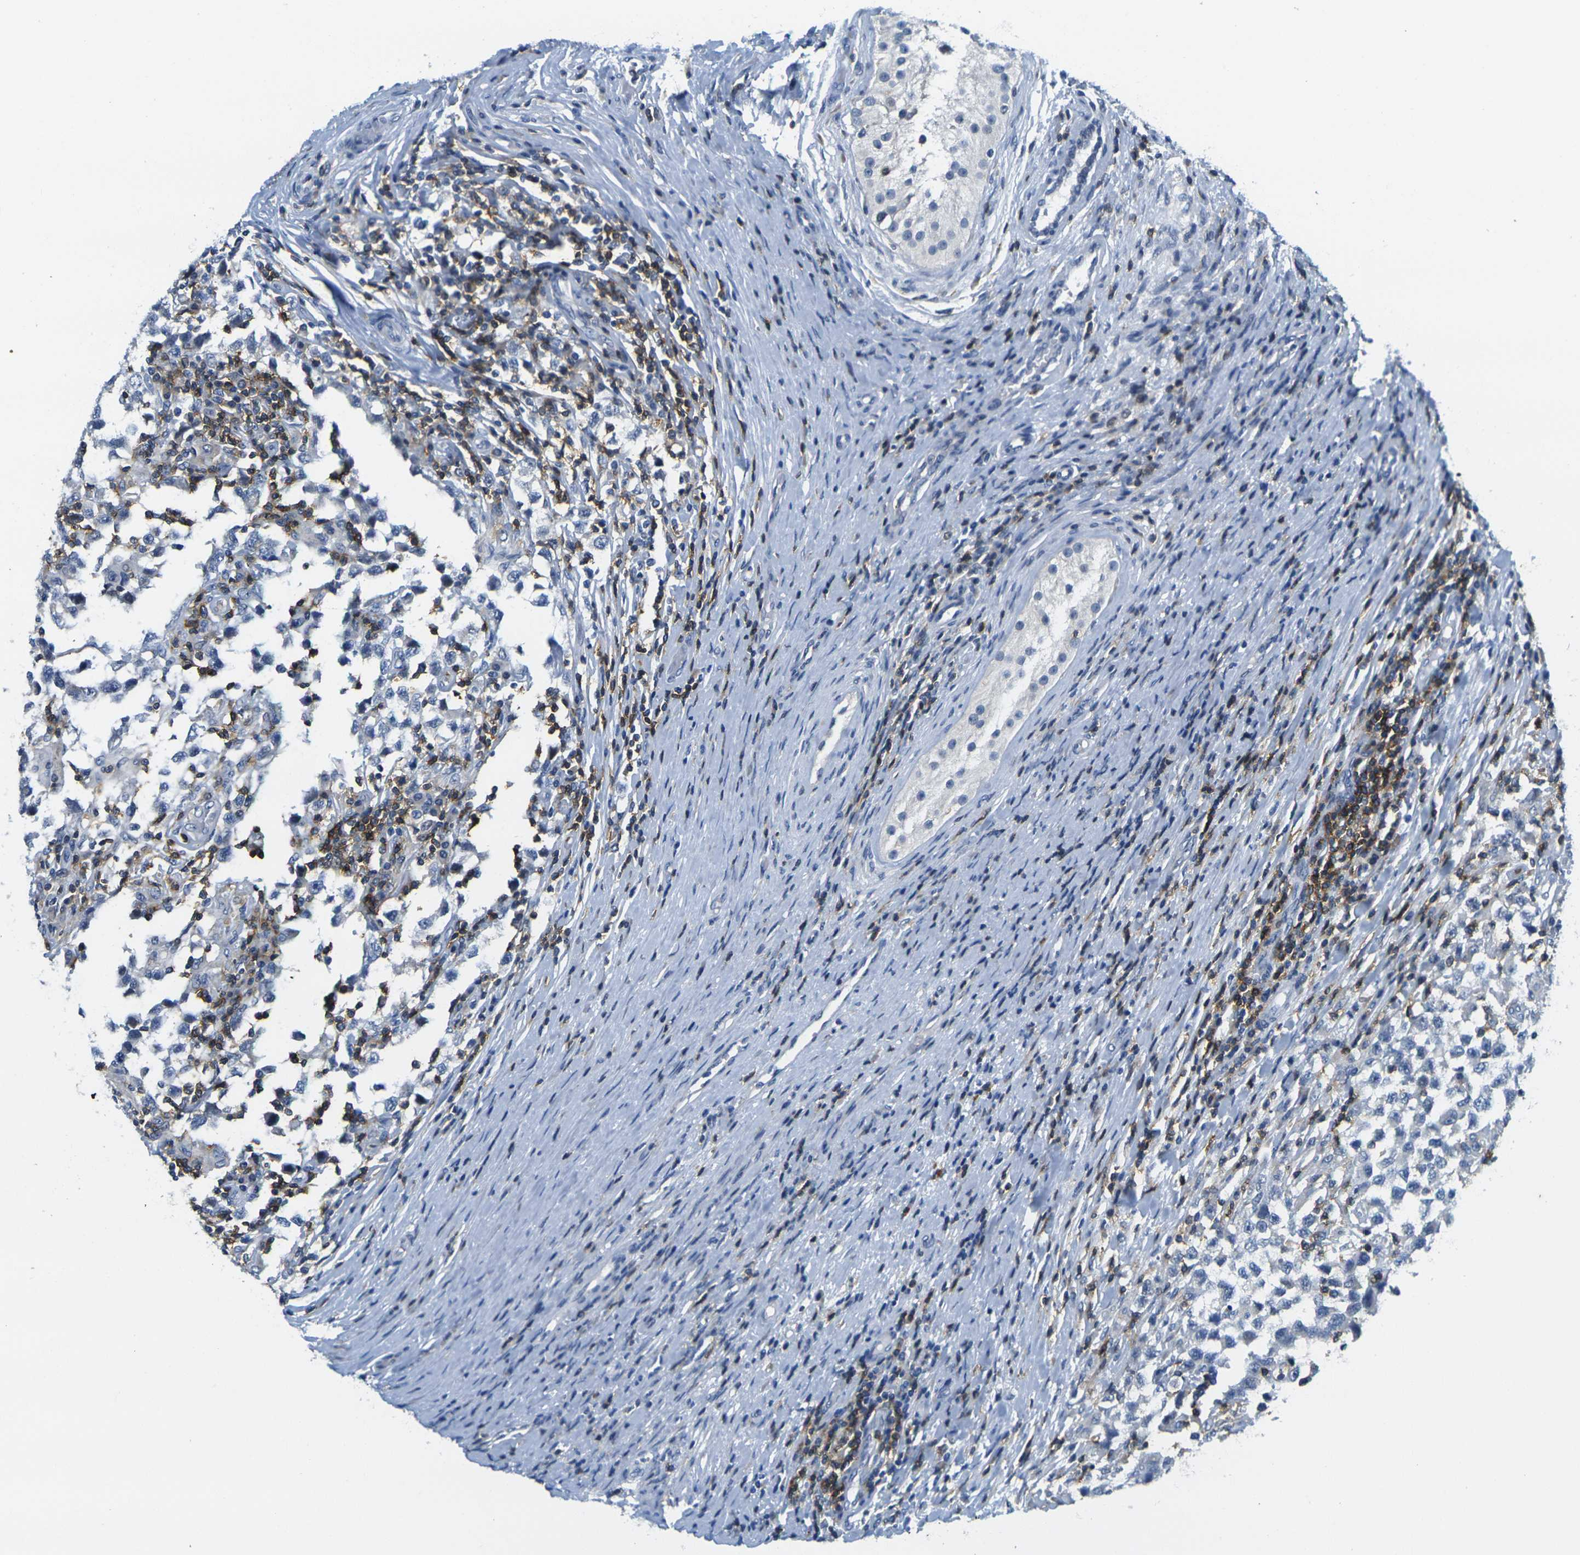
{"staining": {"intensity": "negative", "quantity": "none", "location": "none"}, "tissue": "testis cancer", "cell_type": "Tumor cells", "image_type": "cancer", "snomed": [{"axis": "morphology", "description": "Carcinoma, Embryonal, NOS"}, {"axis": "topography", "description": "Testis"}], "caption": "There is no significant staining in tumor cells of embryonal carcinoma (testis).", "gene": "CD3D", "patient": {"sex": "male", "age": 21}}